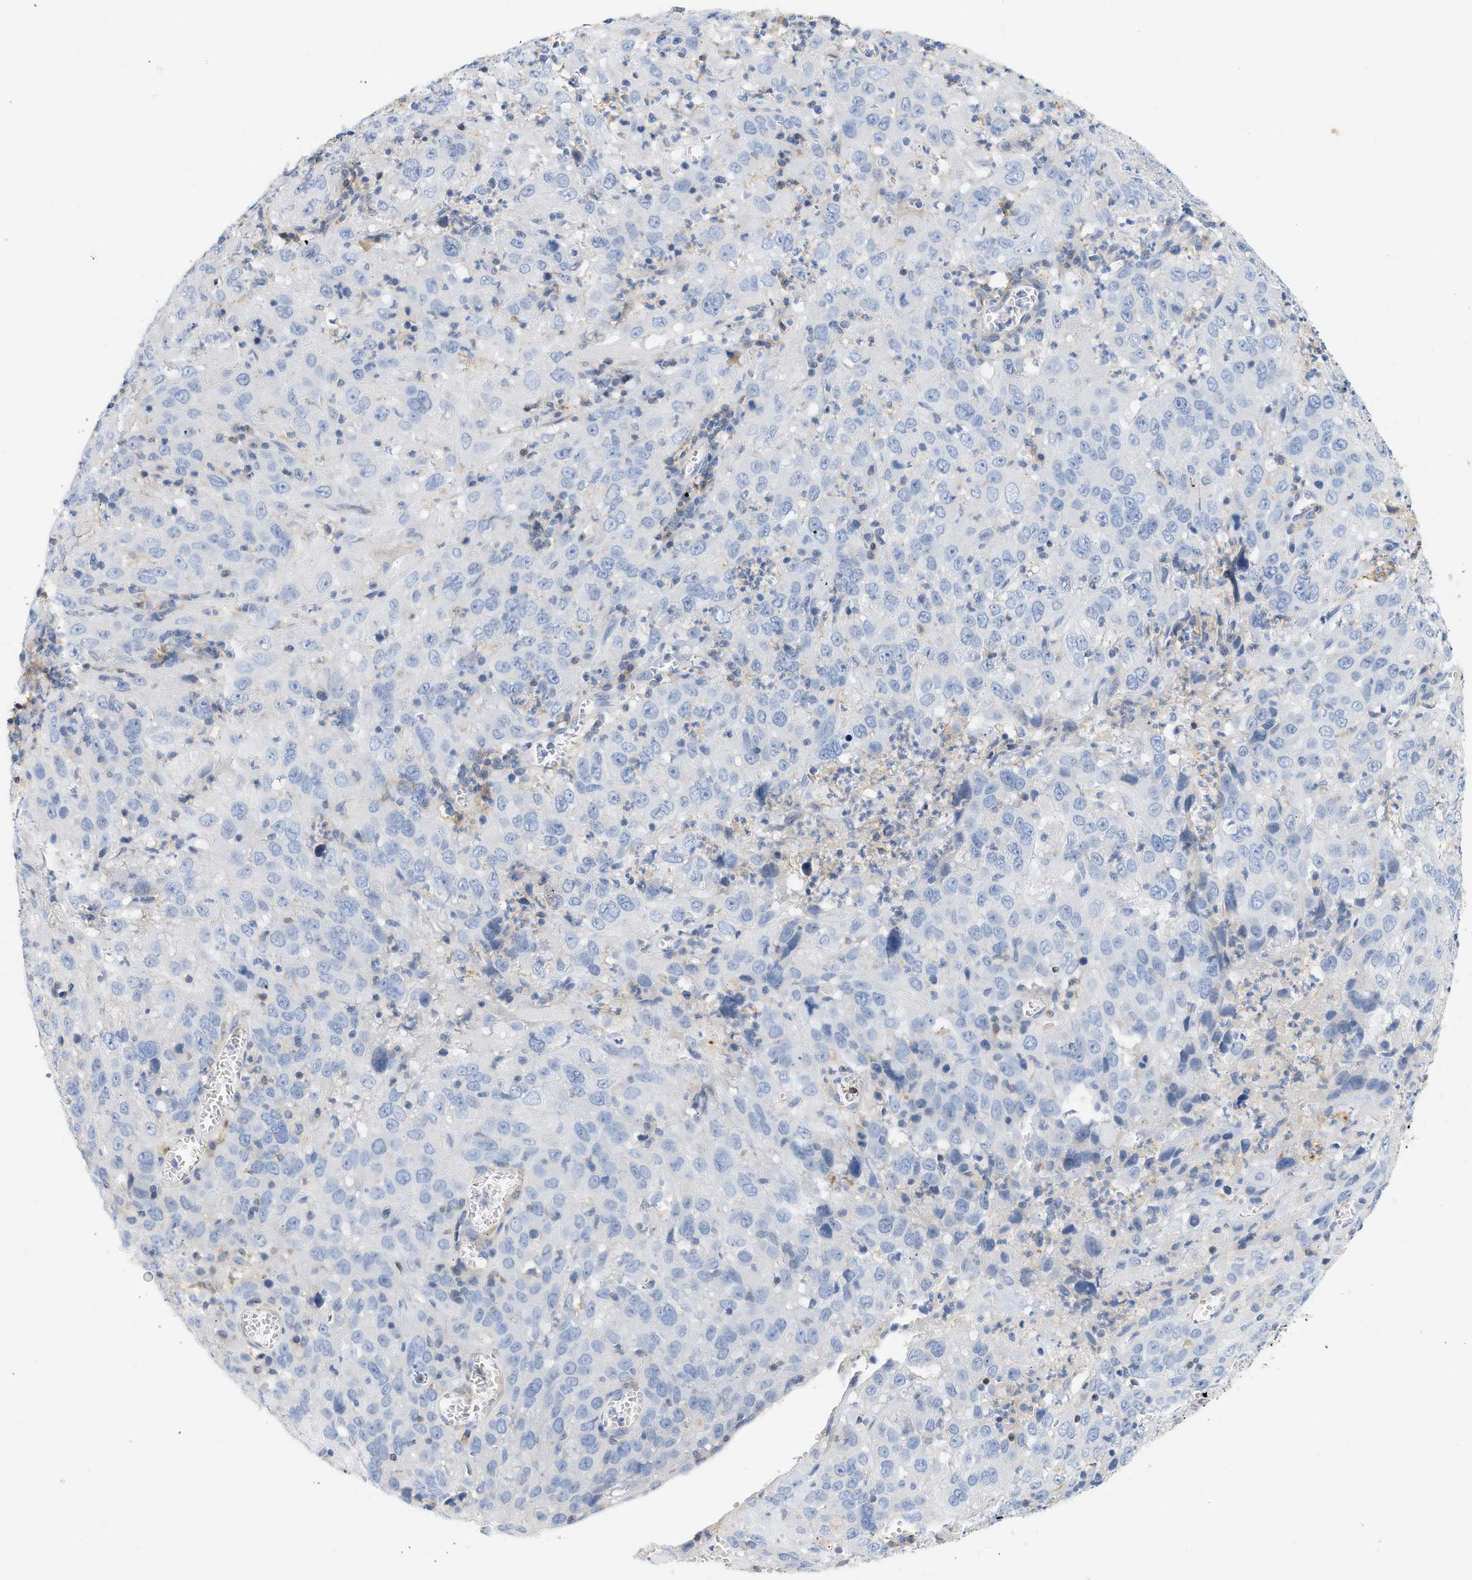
{"staining": {"intensity": "negative", "quantity": "none", "location": "none"}, "tissue": "cervical cancer", "cell_type": "Tumor cells", "image_type": "cancer", "snomed": [{"axis": "morphology", "description": "Squamous cell carcinoma, NOS"}, {"axis": "topography", "description": "Cervix"}], "caption": "DAB (3,3'-diaminobenzidine) immunohistochemical staining of cervical squamous cell carcinoma shows no significant expression in tumor cells.", "gene": "BVES", "patient": {"sex": "female", "age": 32}}